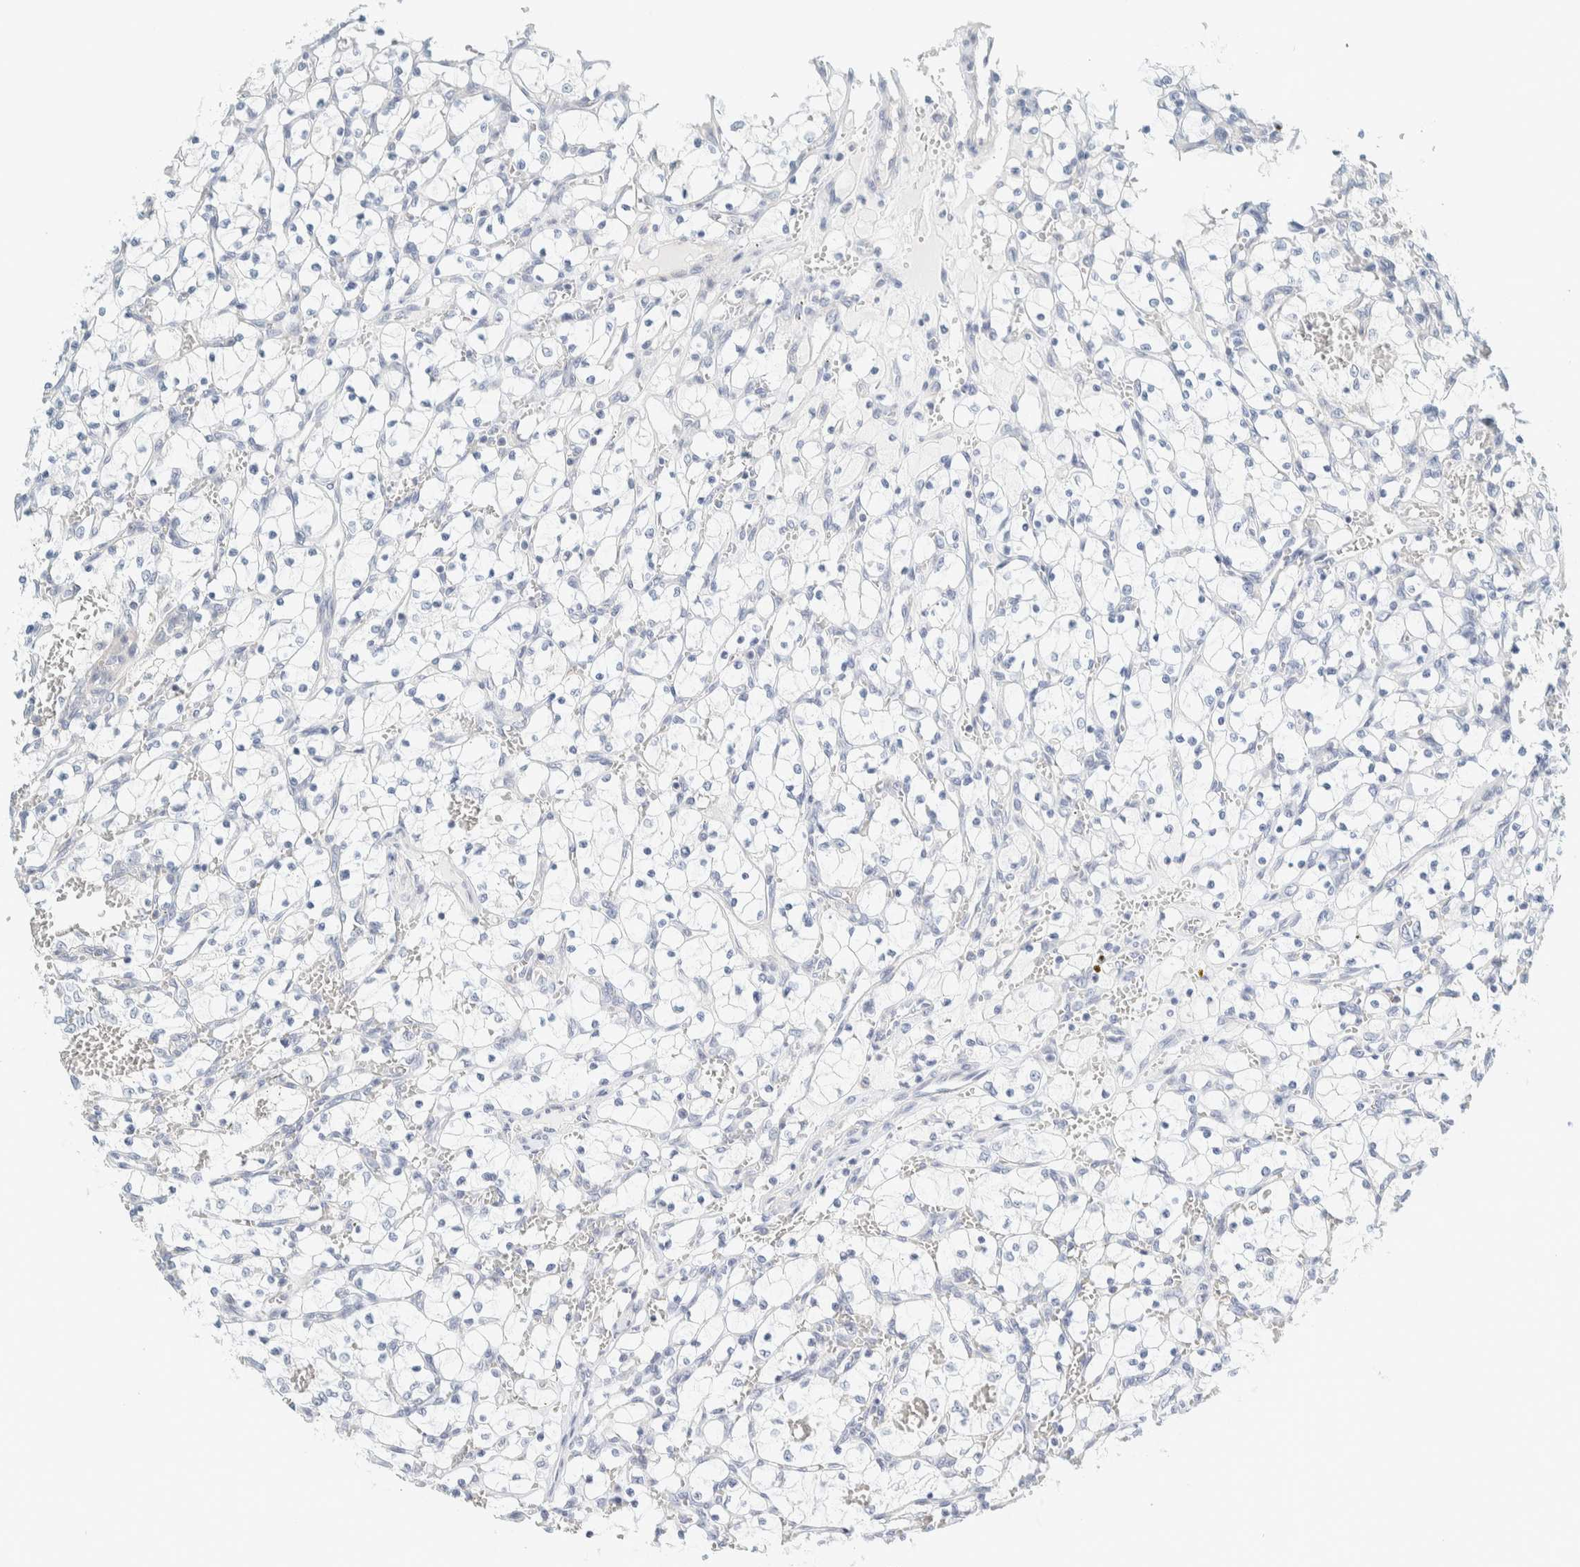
{"staining": {"intensity": "negative", "quantity": "none", "location": "none"}, "tissue": "renal cancer", "cell_type": "Tumor cells", "image_type": "cancer", "snomed": [{"axis": "morphology", "description": "Adenocarcinoma, NOS"}, {"axis": "topography", "description": "Kidney"}], "caption": "This is a micrograph of IHC staining of renal adenocarcinoma, which shows no positivity in tumor cells.", "gene": "NDE1", "patient": {"sex": "female", "age": 69}}